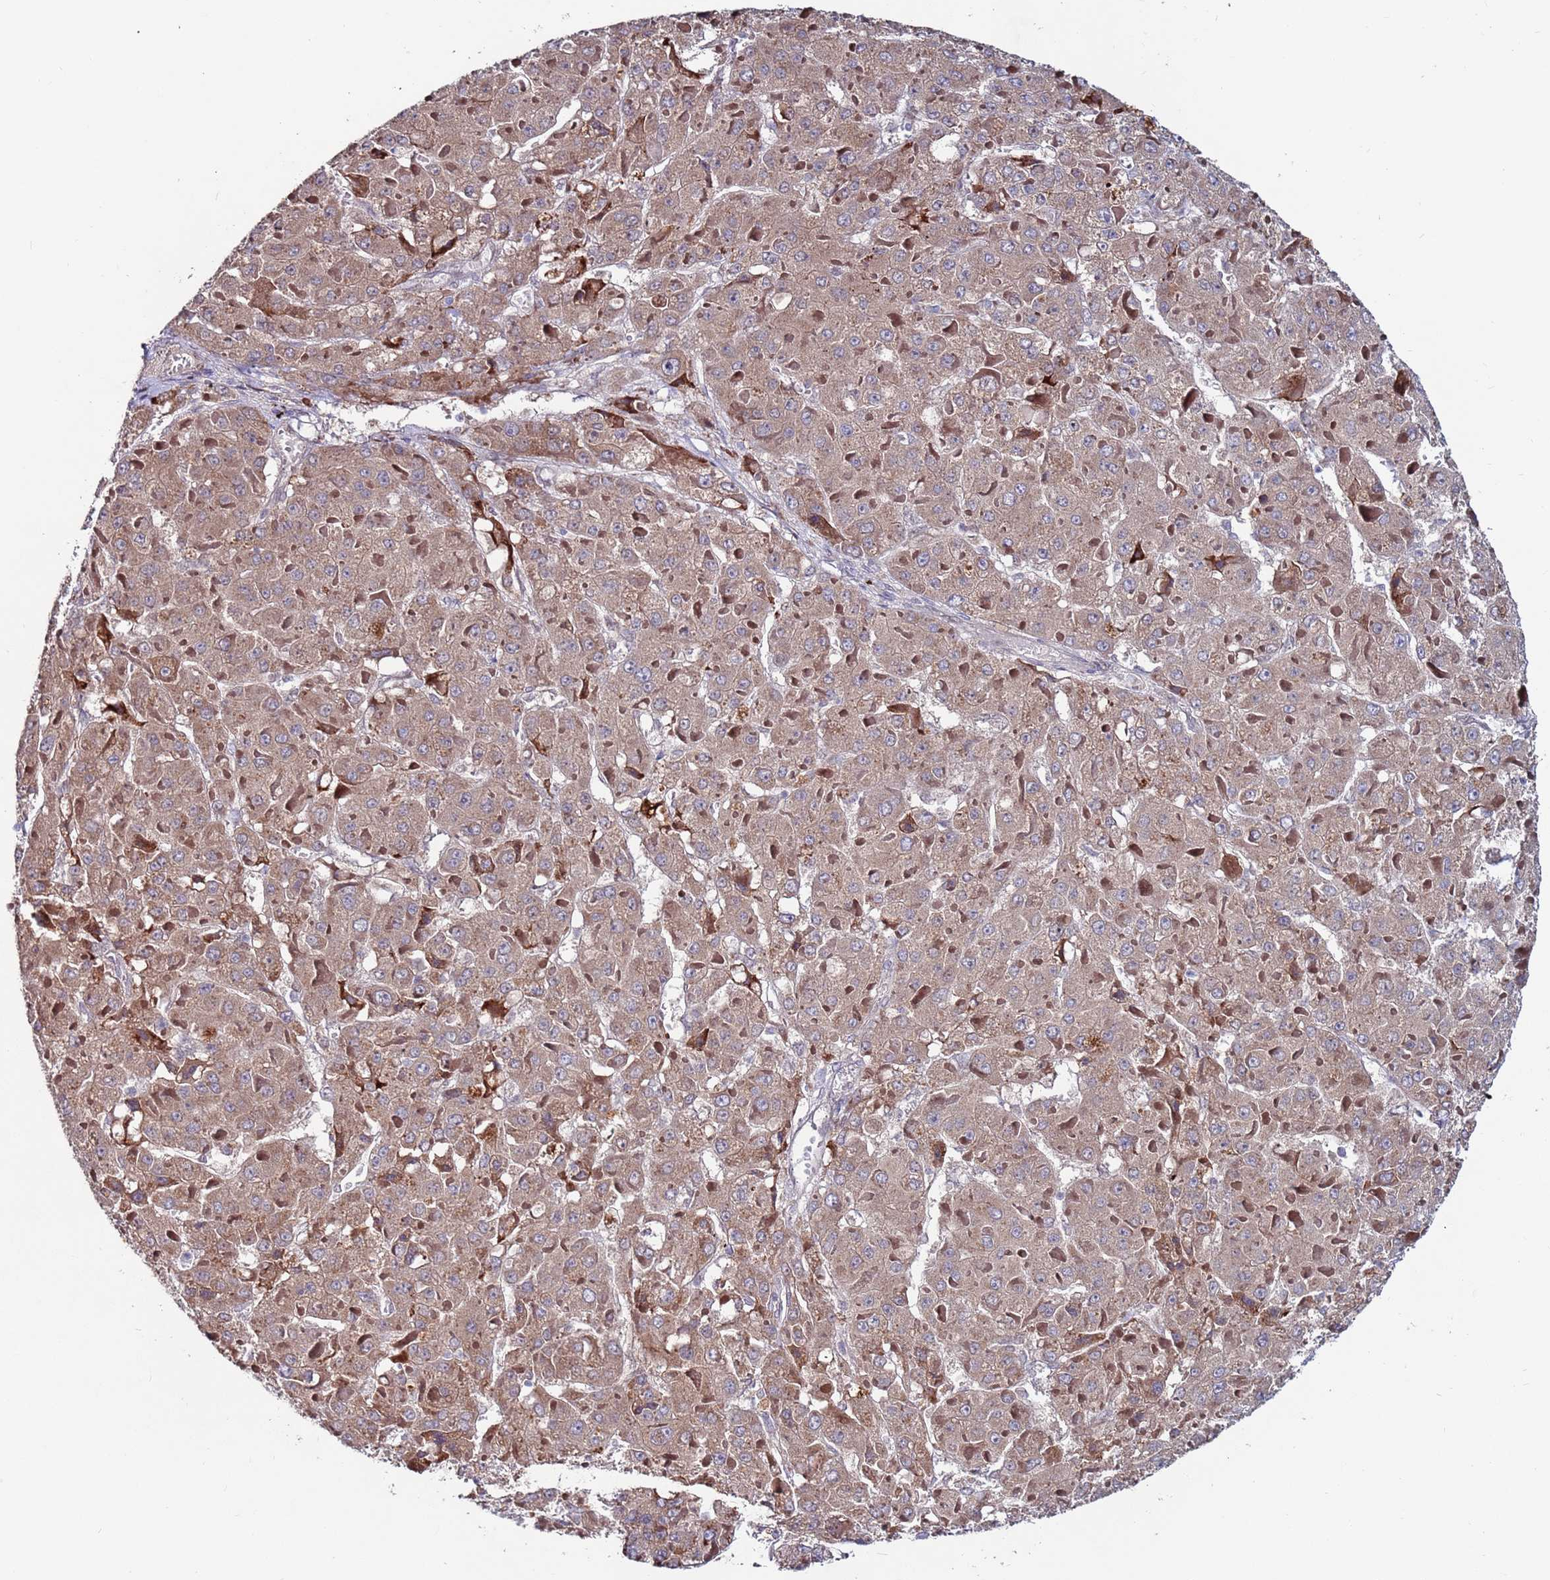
{"staining": {"intensity": "moderate", "quantity": ">75%", "location": "cytoplasmic/membranous"}, "tissue": "liver cancer", "cell_type": "Tumor cells", "image_type": "cancer", "snomed": [{"axis": "morphology", "description": "Carcinoma, Hepatocellular, NOS"}, {"axis": "topography", "description": "Liver"}], "caption": "This histopathology image displays liver hepatocellular carcinoma stained with immunohistochemistry to label a protein in brown. The cytoplasmic/membranous of tumor cells show moderate positivity for the protein. Nuclei are counter-stained blue.", "gene": "FBXO27", "patient": {"sex": "female", "age": 73}}